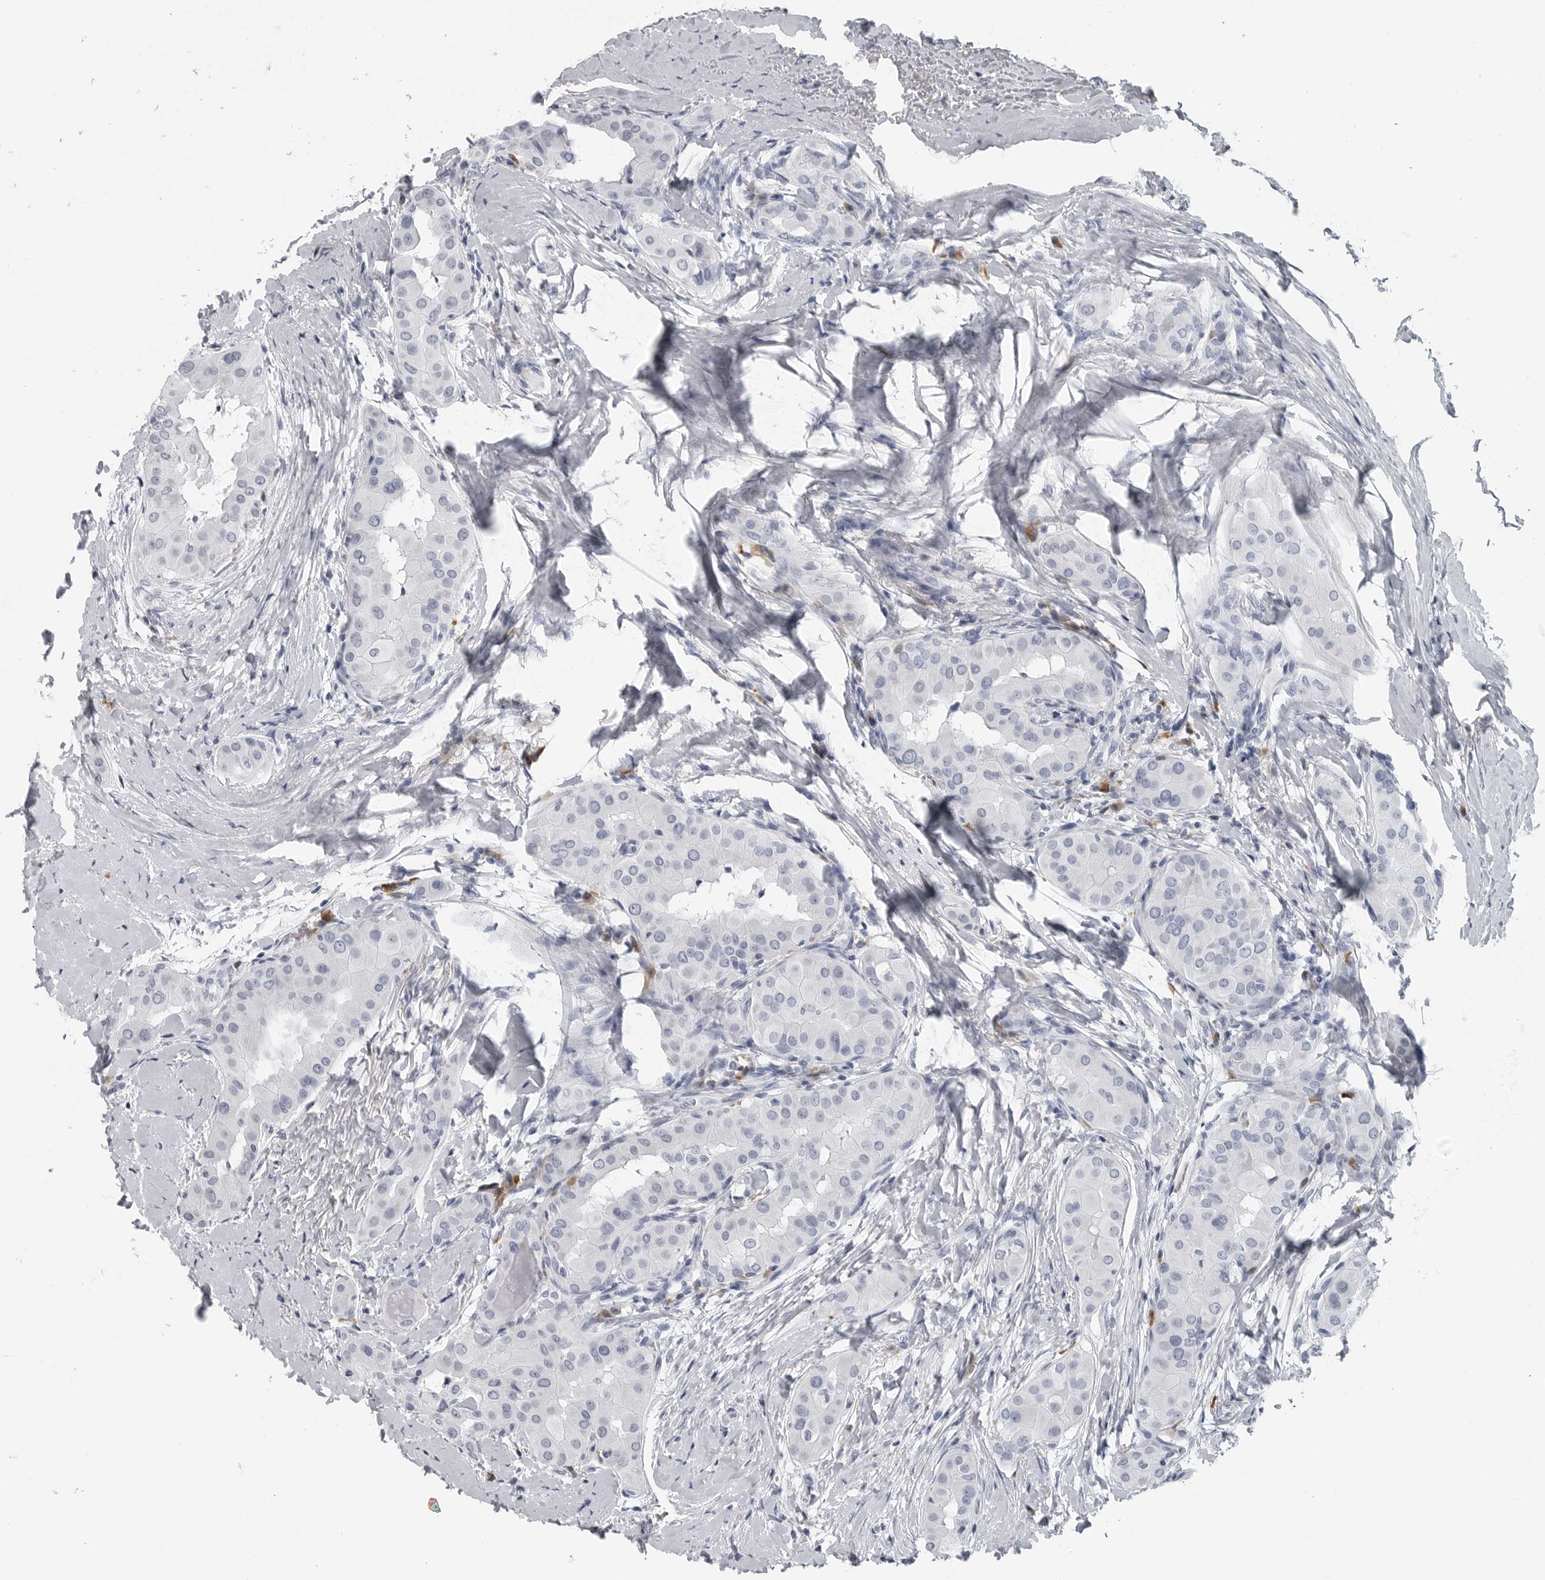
{"staining": {"intensity": "negative", "quantity": "none", "location": "none"}, "tissue": "thyroid cancer", "cell_type": "Tumor cells", "image_type": "cancer", "snomed": [{"axis": "morphology", "description": "Papillary adenocarcinoma, NOS"}, {"axis": "topography", "description": "Thyroid gland"}], "caption": "The immunohistochemistry micrograph has no significant expression in tumor cells of thyroid papillary adenocarcinoma tissue.", "gene": "AMPD1", "patient": {"sex": "male", "age": 33}}